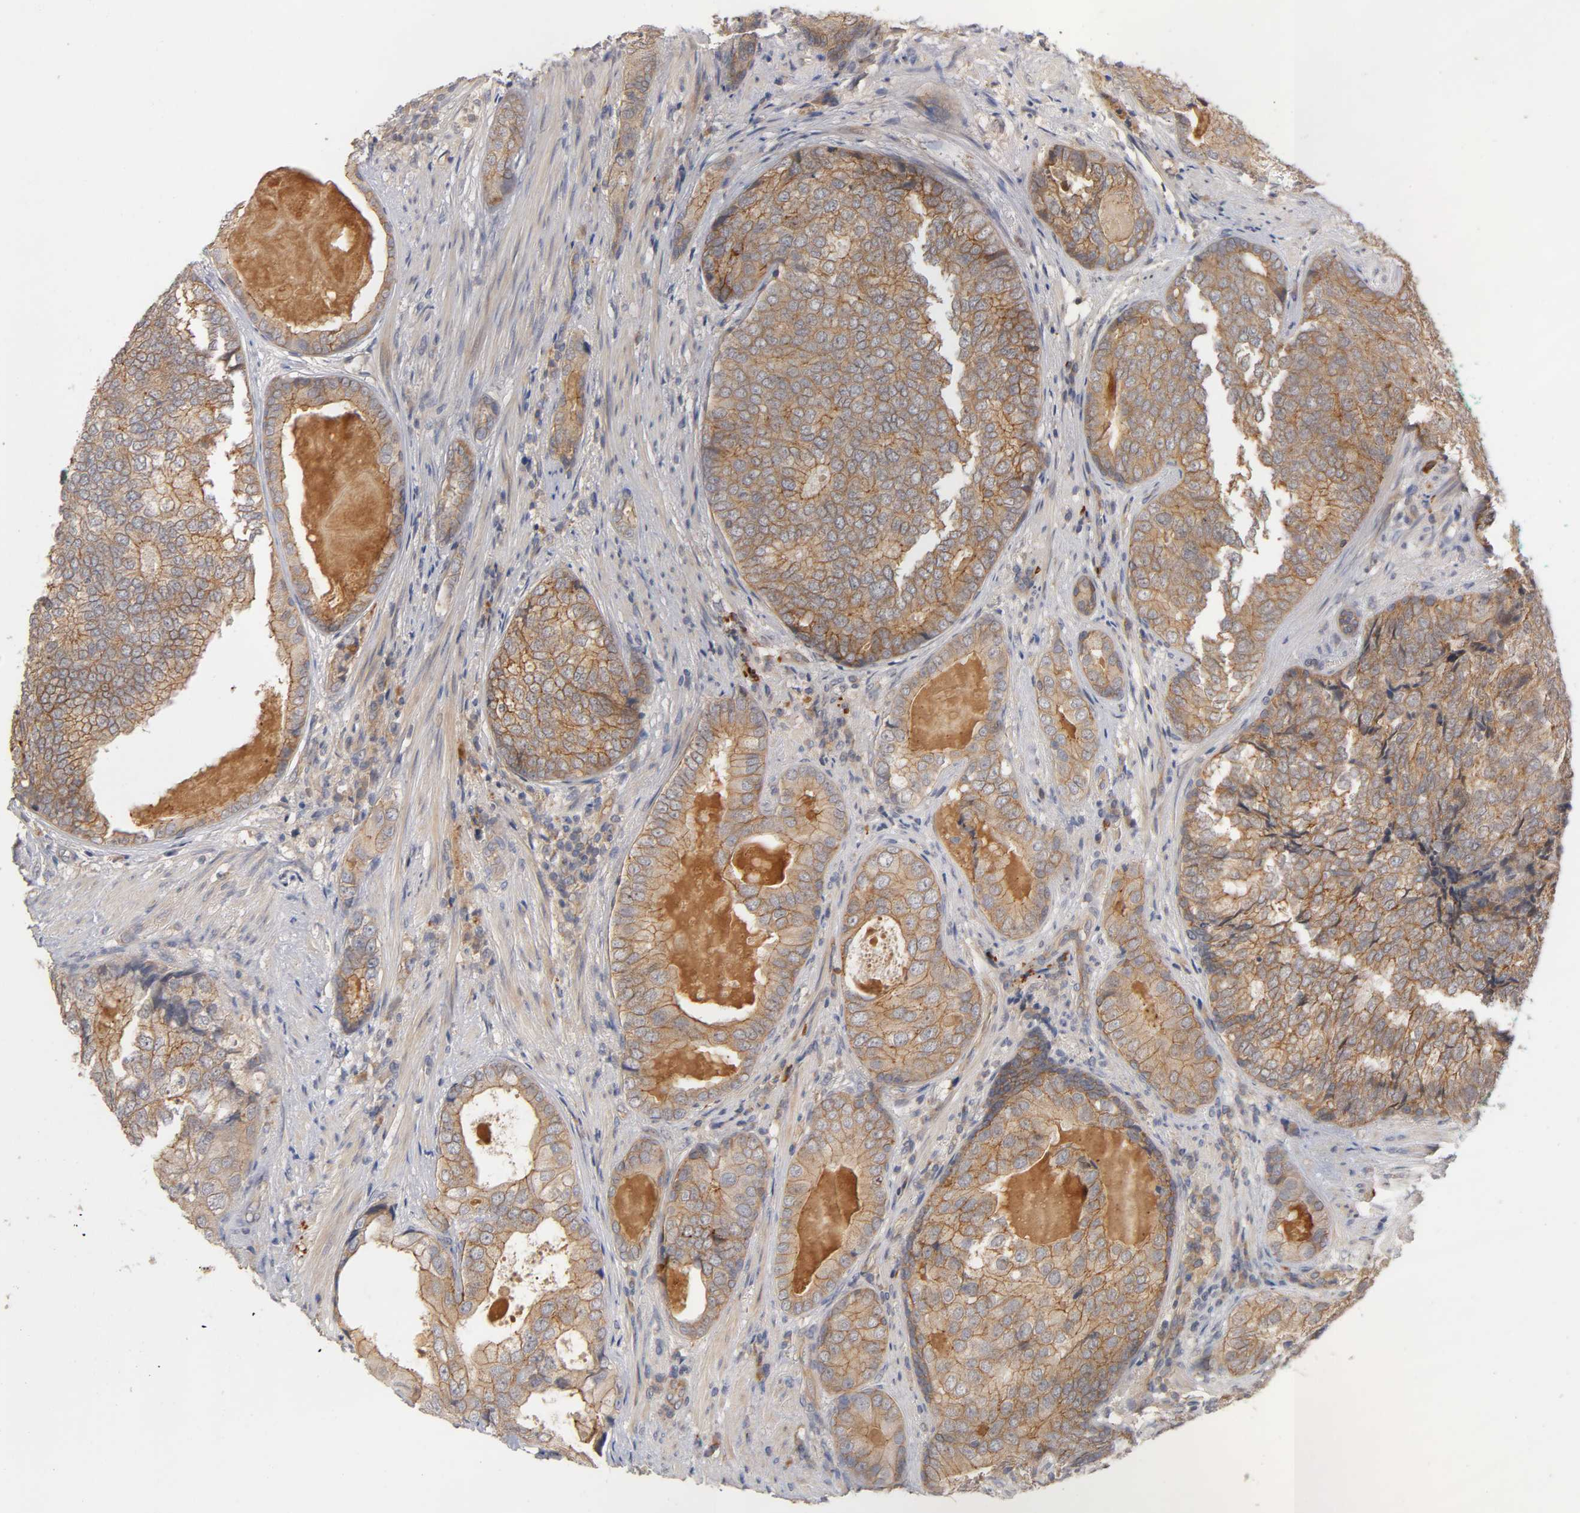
{"staining": {"intensity": "moderate", "quantity": ">75%", "location": "cytoplasmic/membranous"}, "tissue": "prostate cancer", "cell_type": "Tumor cells", "image_type": "cancer", "snomed": [{"axis": "morphology", "description": "Adenocarcinoma, High grade"}, {"axis": "topography", "description": "Prostate"}], "caption": "Immunohistochemistry (DAB (3,3'-diaminobenzidine)) staining of prostate cancer shows moderate cytoplasmic/membranous protein positivity in about >75% of tumor cells.", "gene": "PDZD11", "patient": {"sex": "male", "age": 66}}